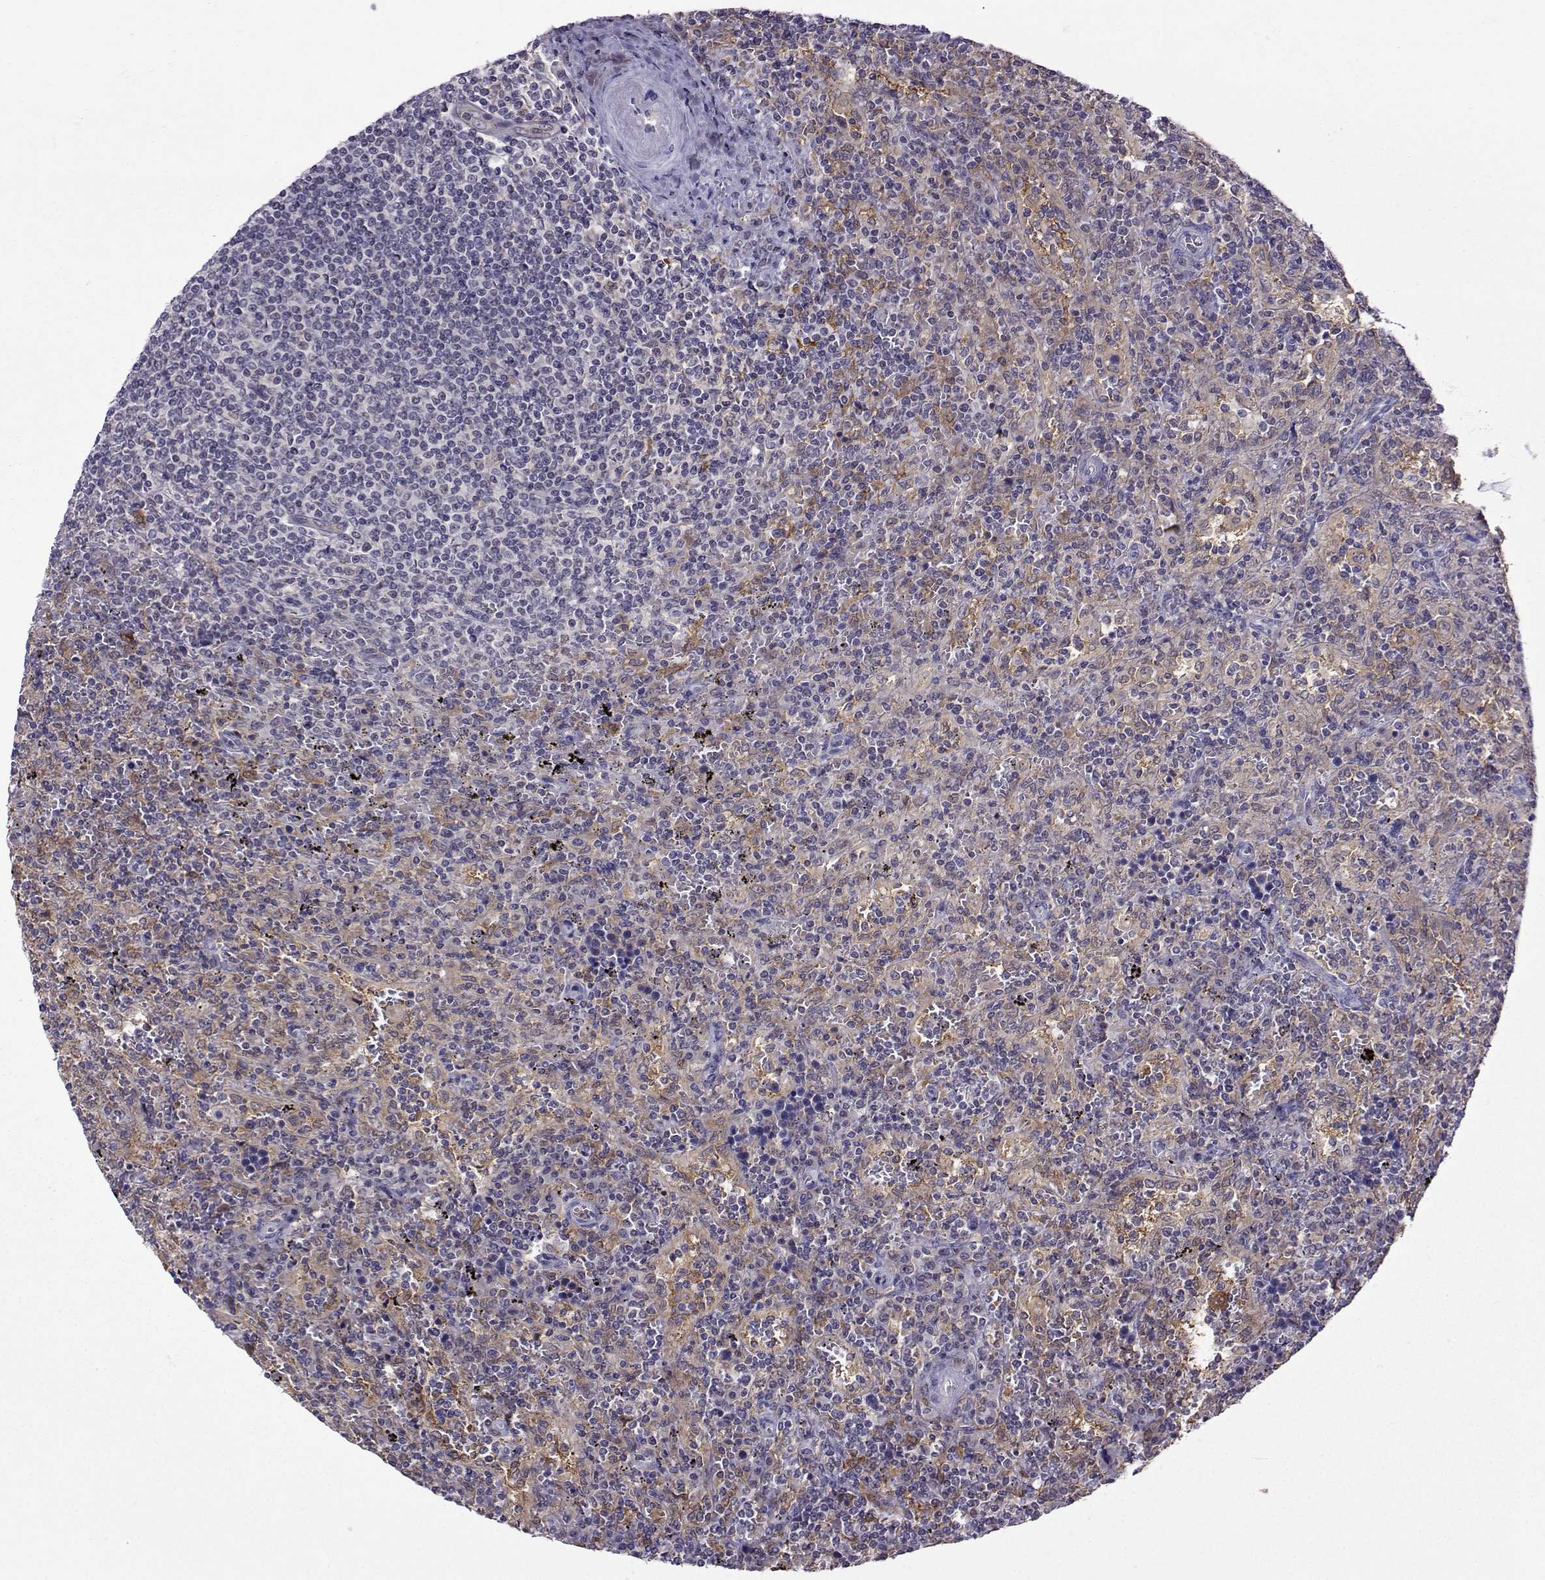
{"staining": {"intensity": "negative", "quantity": "none", "location": "none"}, "tissue": "lymphoma", "cell_type": "Tumor cells", "image_type": "cancer", "snomed": [{"axis": "morphology", "description": "Malignant lymphoma, non-Hodgkin's type, Low grade"}, {"axis": "topography", "description": "Spleen"}], "caption": "An immunohistochemistry (IHC) micrograph of lymphoma is shown. There is no staining in tumor cells of lymphoma.", "gene": "DDX20", "patient": {"sex": "male", "age": 62}}